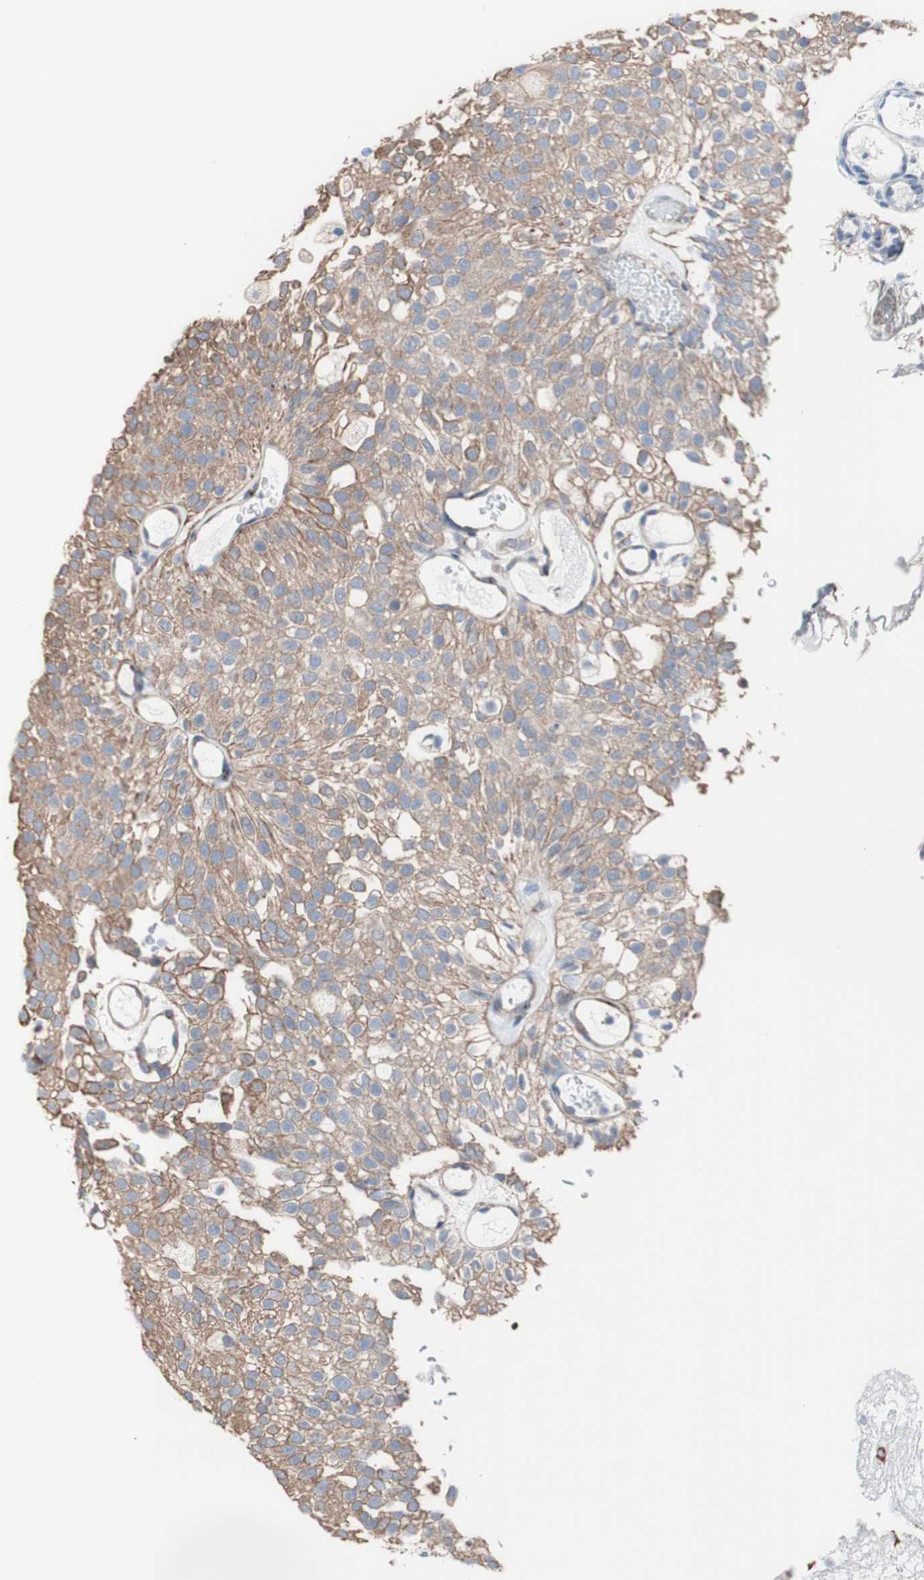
{"staining": {"intensity": "moderate", "quantity": ">75%", "location": "cytoplasmic/membranous"}, "tissue": "urothelial cancer", "cell_type": "Tumor cells", "image_type": "cancer", "snomed": [{"axis": "morphology", "description": "Urothelial carcinoma, Low grade"}, {"axis": "topography", "description": "Urinary bladder"}], "caption": "IHC (DAB (3,3'-diaminobenzidine)) staining of urothelial carcinoma (low-grade) exhibits moderate cytoplasmic/membranous protein positivity in about >75% of tumor cells.", "gene": "LRIG3", "patient": {"sex": "male", "age": 78}}